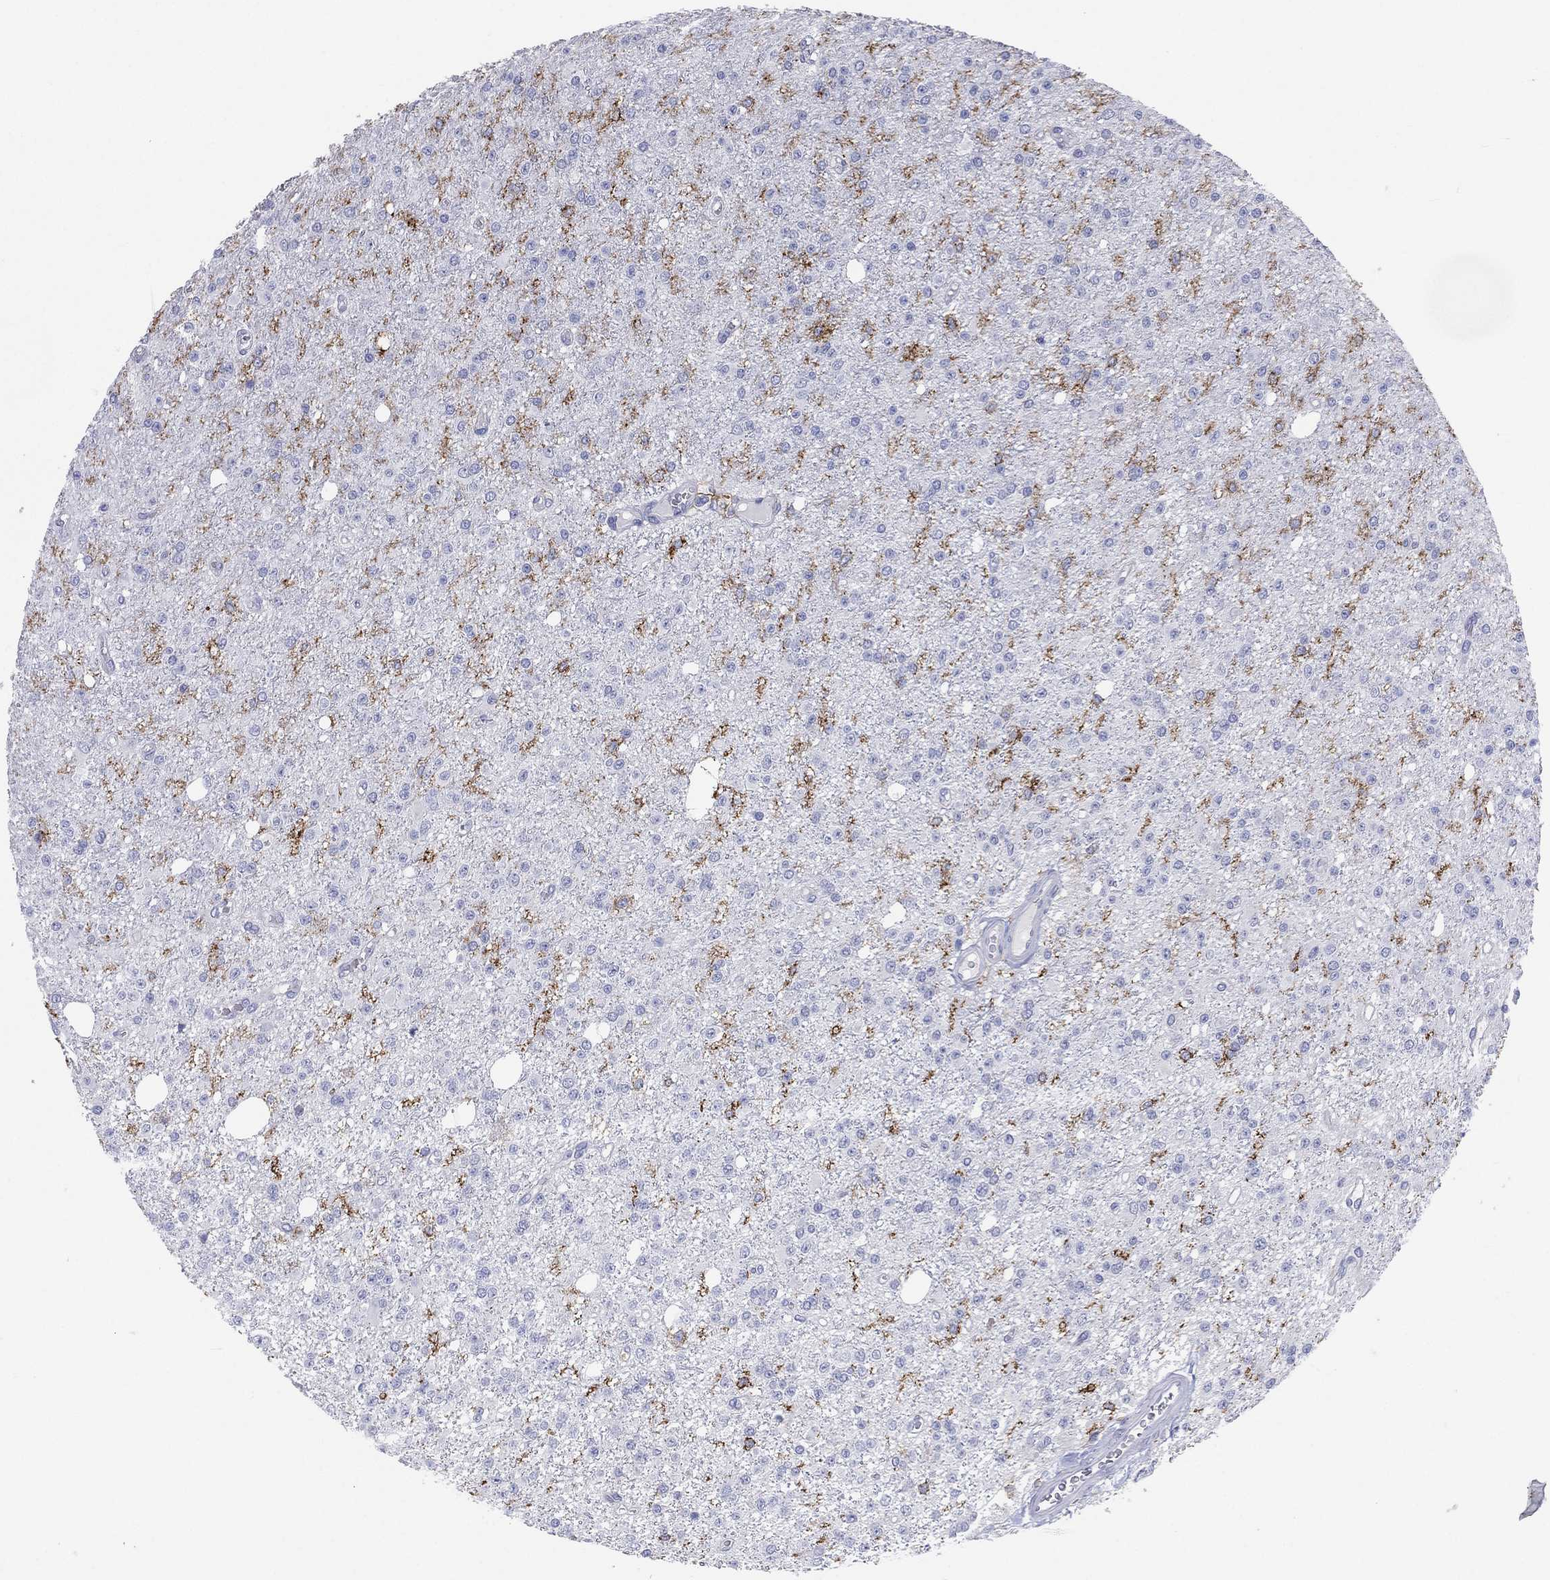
{"staining": {"intensity": "negative", "quantity": "none", "location": "none"}, "tissue": "glioma", "cell_type": "Tumor cells", "image_type": "cancer", "snomed": [{"axis": "morphology", "description": "Glioma, malignant, Low grade"}, {"axis": "topography", "description": "Brain"}], "caption": "A high-resolution histopathology image shows immunohistochemistry staining of low-grade glioma (malignant), which reveals no significant expression in tumor cells.", "gene": "SELPLG", "patient": {"sex": "female", "age": 45}}